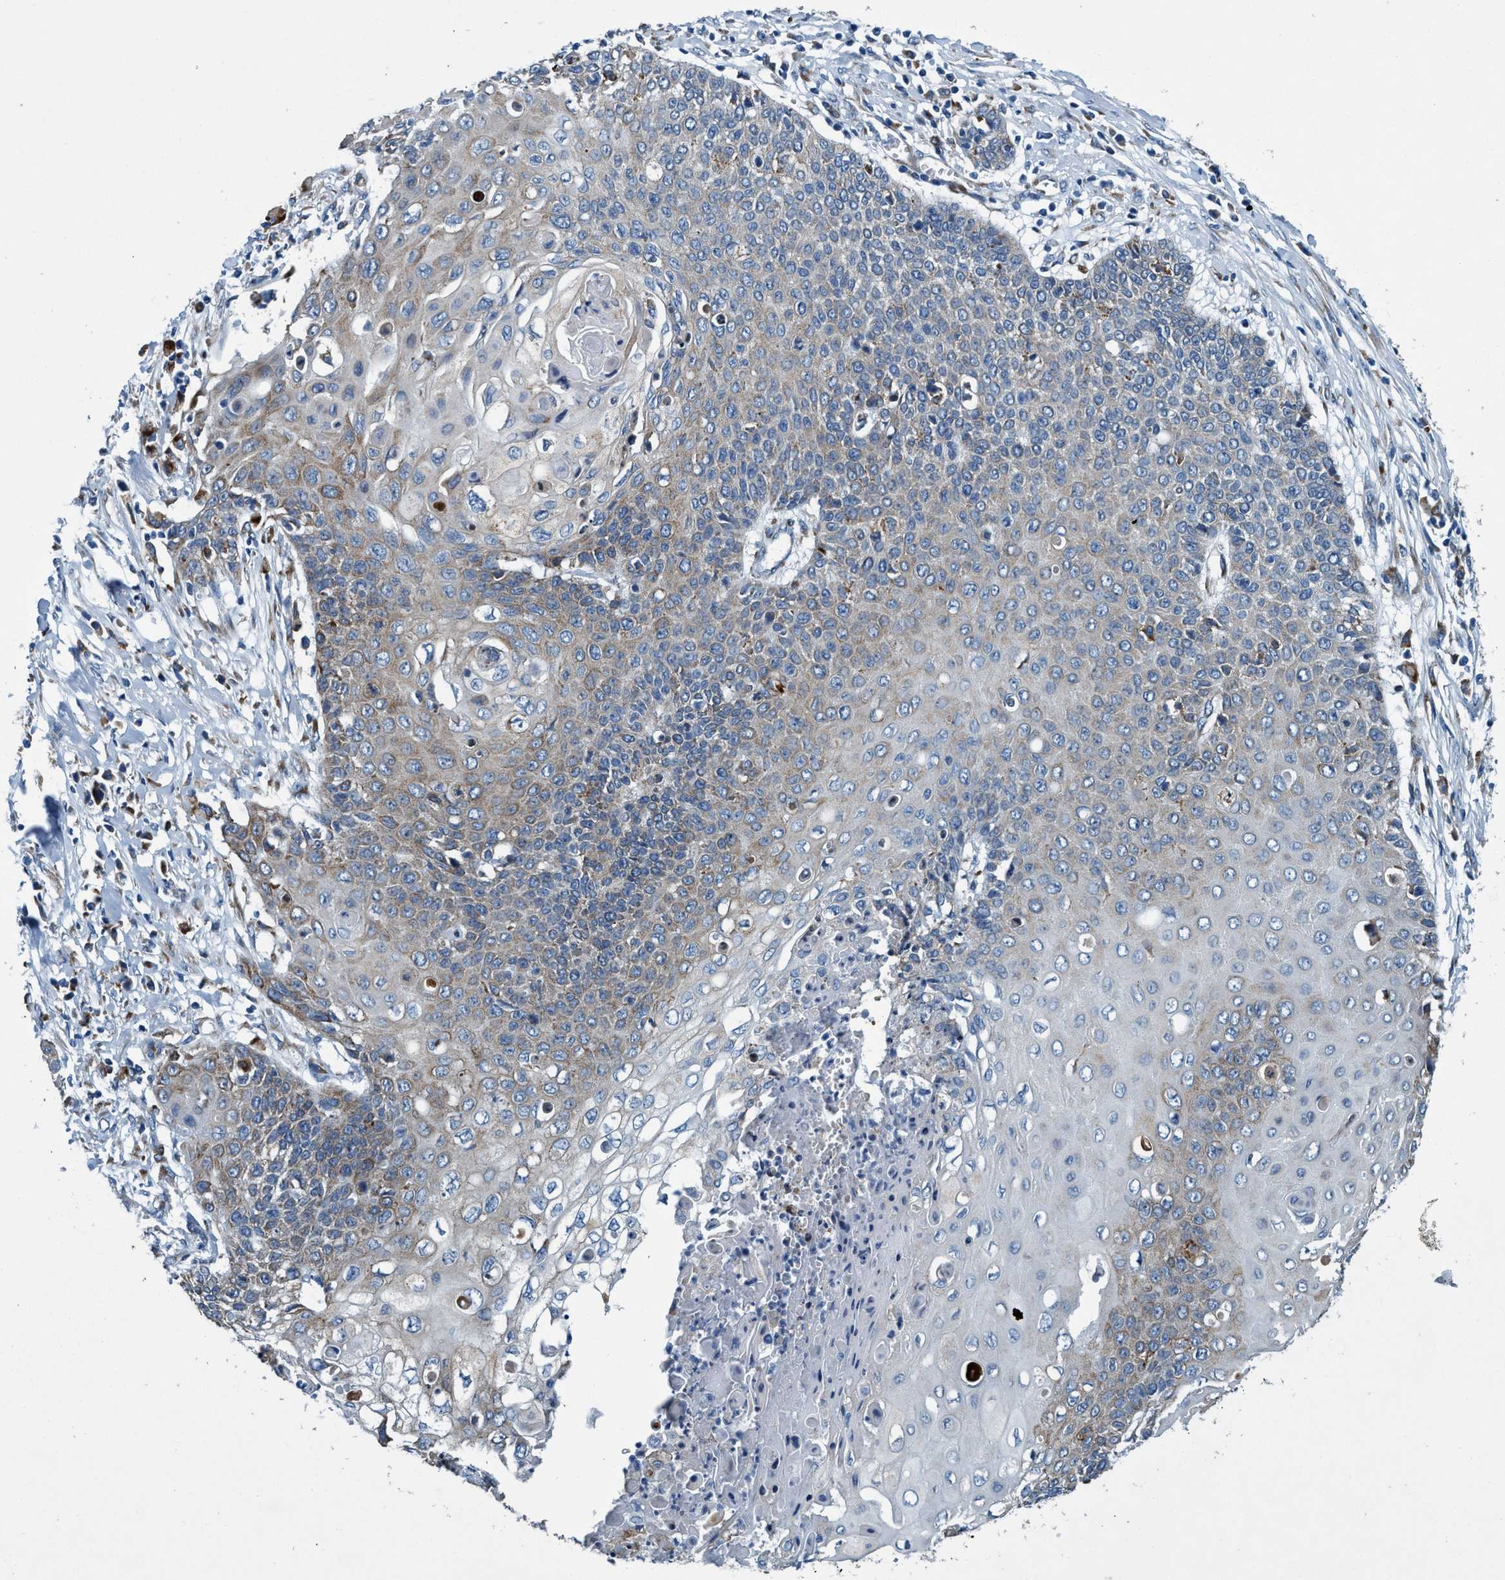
{"staining": {"intensity": "weak", "quantity": "<25%", "location": "cytoplasmic/membranous"}, "tissue": "cervical cancer", "cell_type": "Tumor cells", "image_type": "cancer", "snomed": [{"axis": "morphology", "description": "Squamous cell carcinoma, NOS"}, {"axis": "topography", "description": "Cervix"}], "caption": "Protein analysis of cervical squamous cell carcinoma demonstrates no significant expression in tumor cells.", "gene": "ARMC9", "patient": {"sex": "female", "age": 39}}